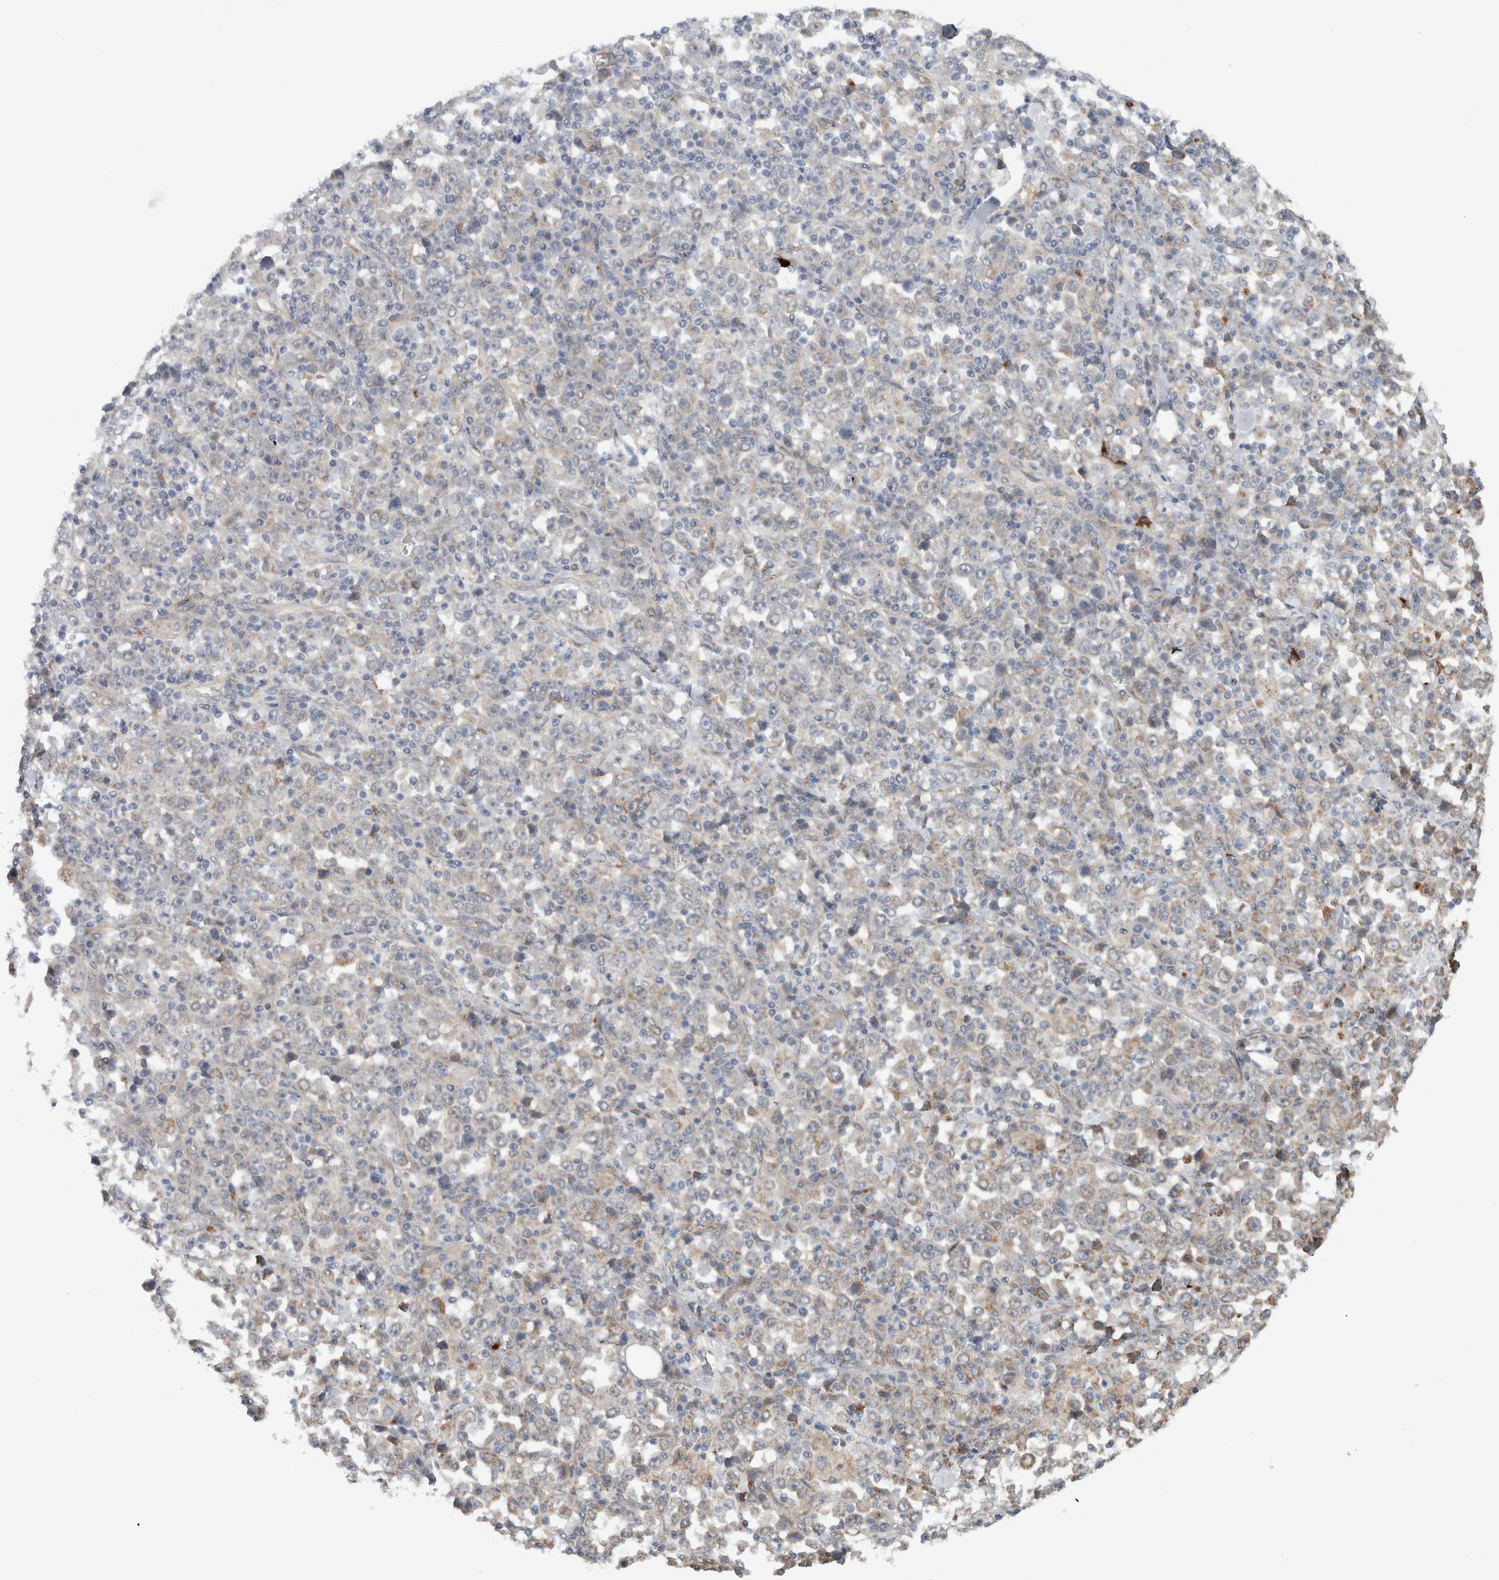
{"staining": {"intensity": "moderate", "quantity": "25%-75%", "location": "cytoplasmic/membranous"}, "tissue": "stomach cancer", "cell_type": "Tumor cells", "image_type": "cancer", "snomed": [{"axis": "morphology", "description": "Normal tissue, NOS"}, {"axis": "morphology", "description": "Adenocarcinoma, NOS"}, {"axis": "topography", "description": "Stomach, upper"}, {"axis": "topography", "description": "Stomach"}], "caption": "DAB (3,3'-diaminobenzidine) immunohistochemical staining of stomach adenocarcinoma demonstrates moderate cytoplasmic/membranous protein expression in approximately 25%-75% of tumor cells.", "gene": "RERE", "patient": {"sex": "male", "age": 59}}